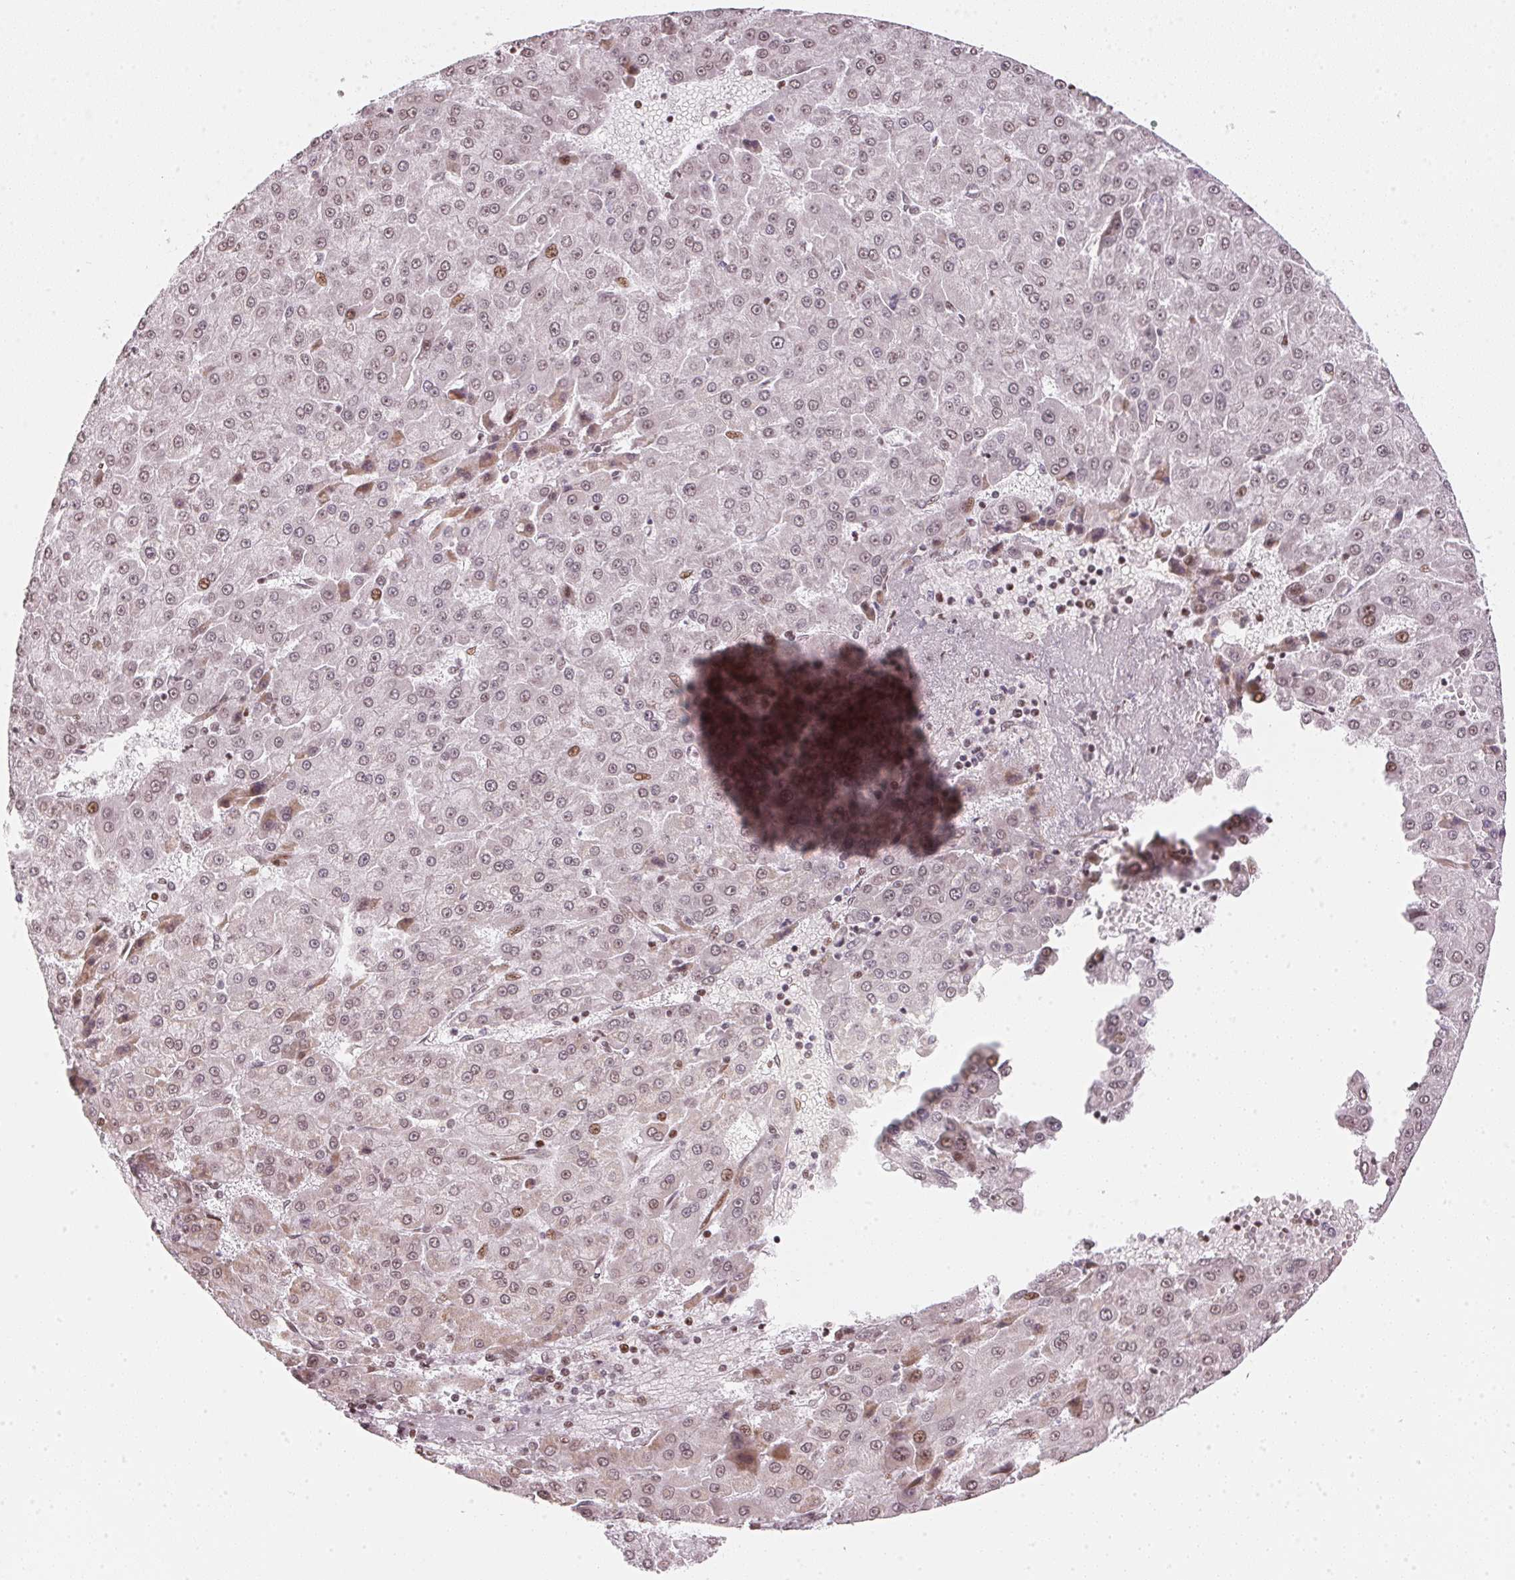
{"staining": {"intensity": "weak", "quantity": "25%-75%", "location": "nuclear"}, "tissue": "liver cancer", "cell_type": "Tumor cells", "image_type": "cancer", "snomed": [{"axis": "morphology", "description": "Carcinoma, Hepatocellular, NOS"}, {"axis": "topography", "description": "Liver"}], "caption": "Immunohistochemical staining of liver hepatocellular carcinoma reveals low levels of weak nuclear expression in approximately 25%-75% of tumor cells. (DAB (3,3'-diaminobenzidine) = brown stain, brightfield microscopy at high magnification).", "gene": "KAT6A", "patient": {"sex": "male", "age": 78}}